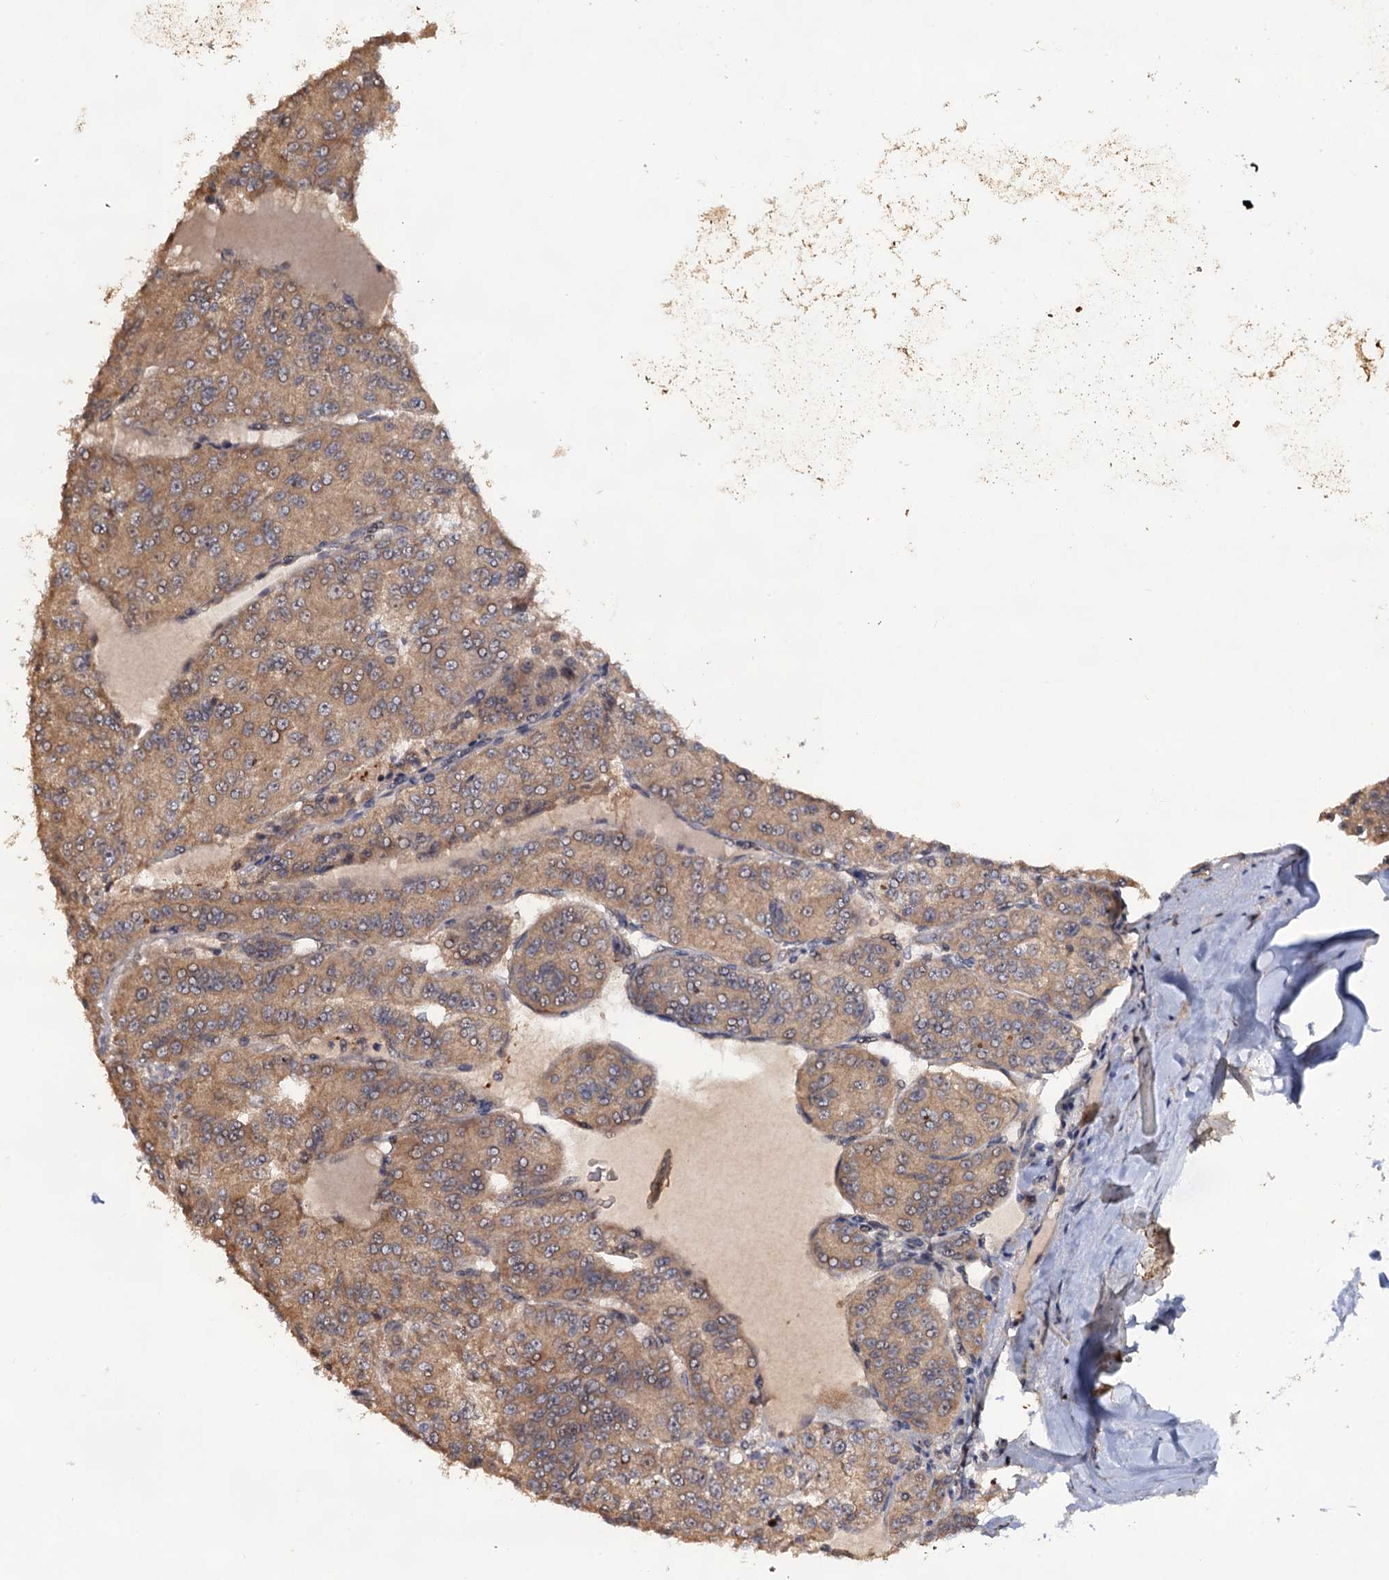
{"staining": {"intensity": "moderate", "quantity": ">75%", "location": "cytoplasmic/membranous"}, "tissue": "renal cancer", "cell_type": "Tumor cells", "image_type": "cancer", "snomed": [{"axis": "morphology", "description": "Adenocarcinoma, NOS"}, {"axis": "topography", "description": "Kidney"}], "caption": "This is an image of IHC staining of renal cancer, which shows moderate expression in the cytoplasmic/membranous of tumor cells.", "gene": "LRRC63", "patient": {"sex": "female", "age": 63}}